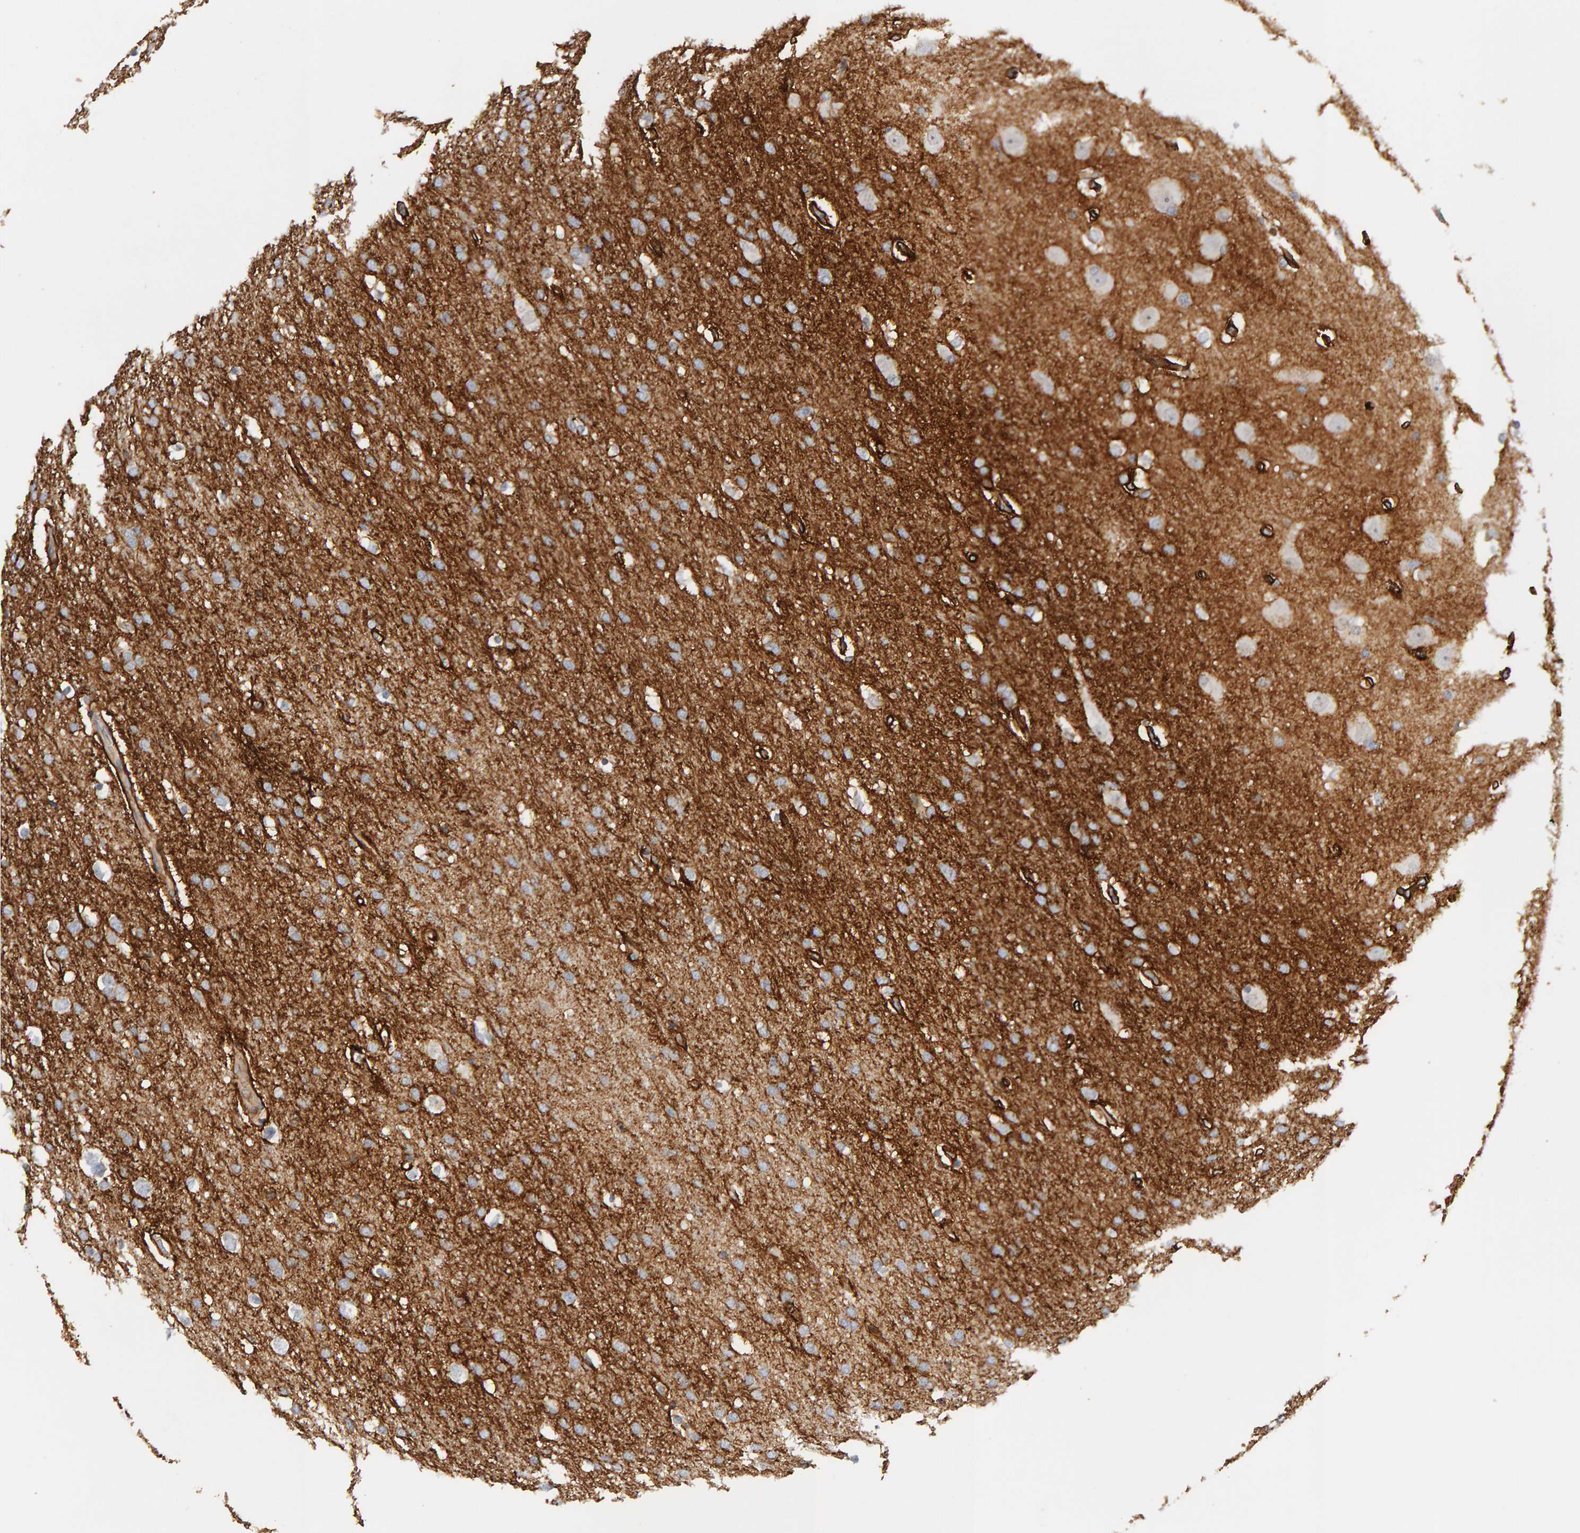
{"staining": {"intensity": "negative", "quantity": "none", "location": "none"}, "tissue": "glioma", "cell_type": "Tumor cells", "image_type": "cancer", "snomed": [{"axis": "morphology", "description": "Glioma, malignant, Low grade"}, {"axis": "topography", "description": "Brain"}], "caption": "DAB immunohistochemical staining of low-grade glioma (malignant) shows no significant positivity in tumor cells. Nuclei are stained in blue.", "gene": "NUDCD1", "patient": {"sex": "female", "age": 37}}